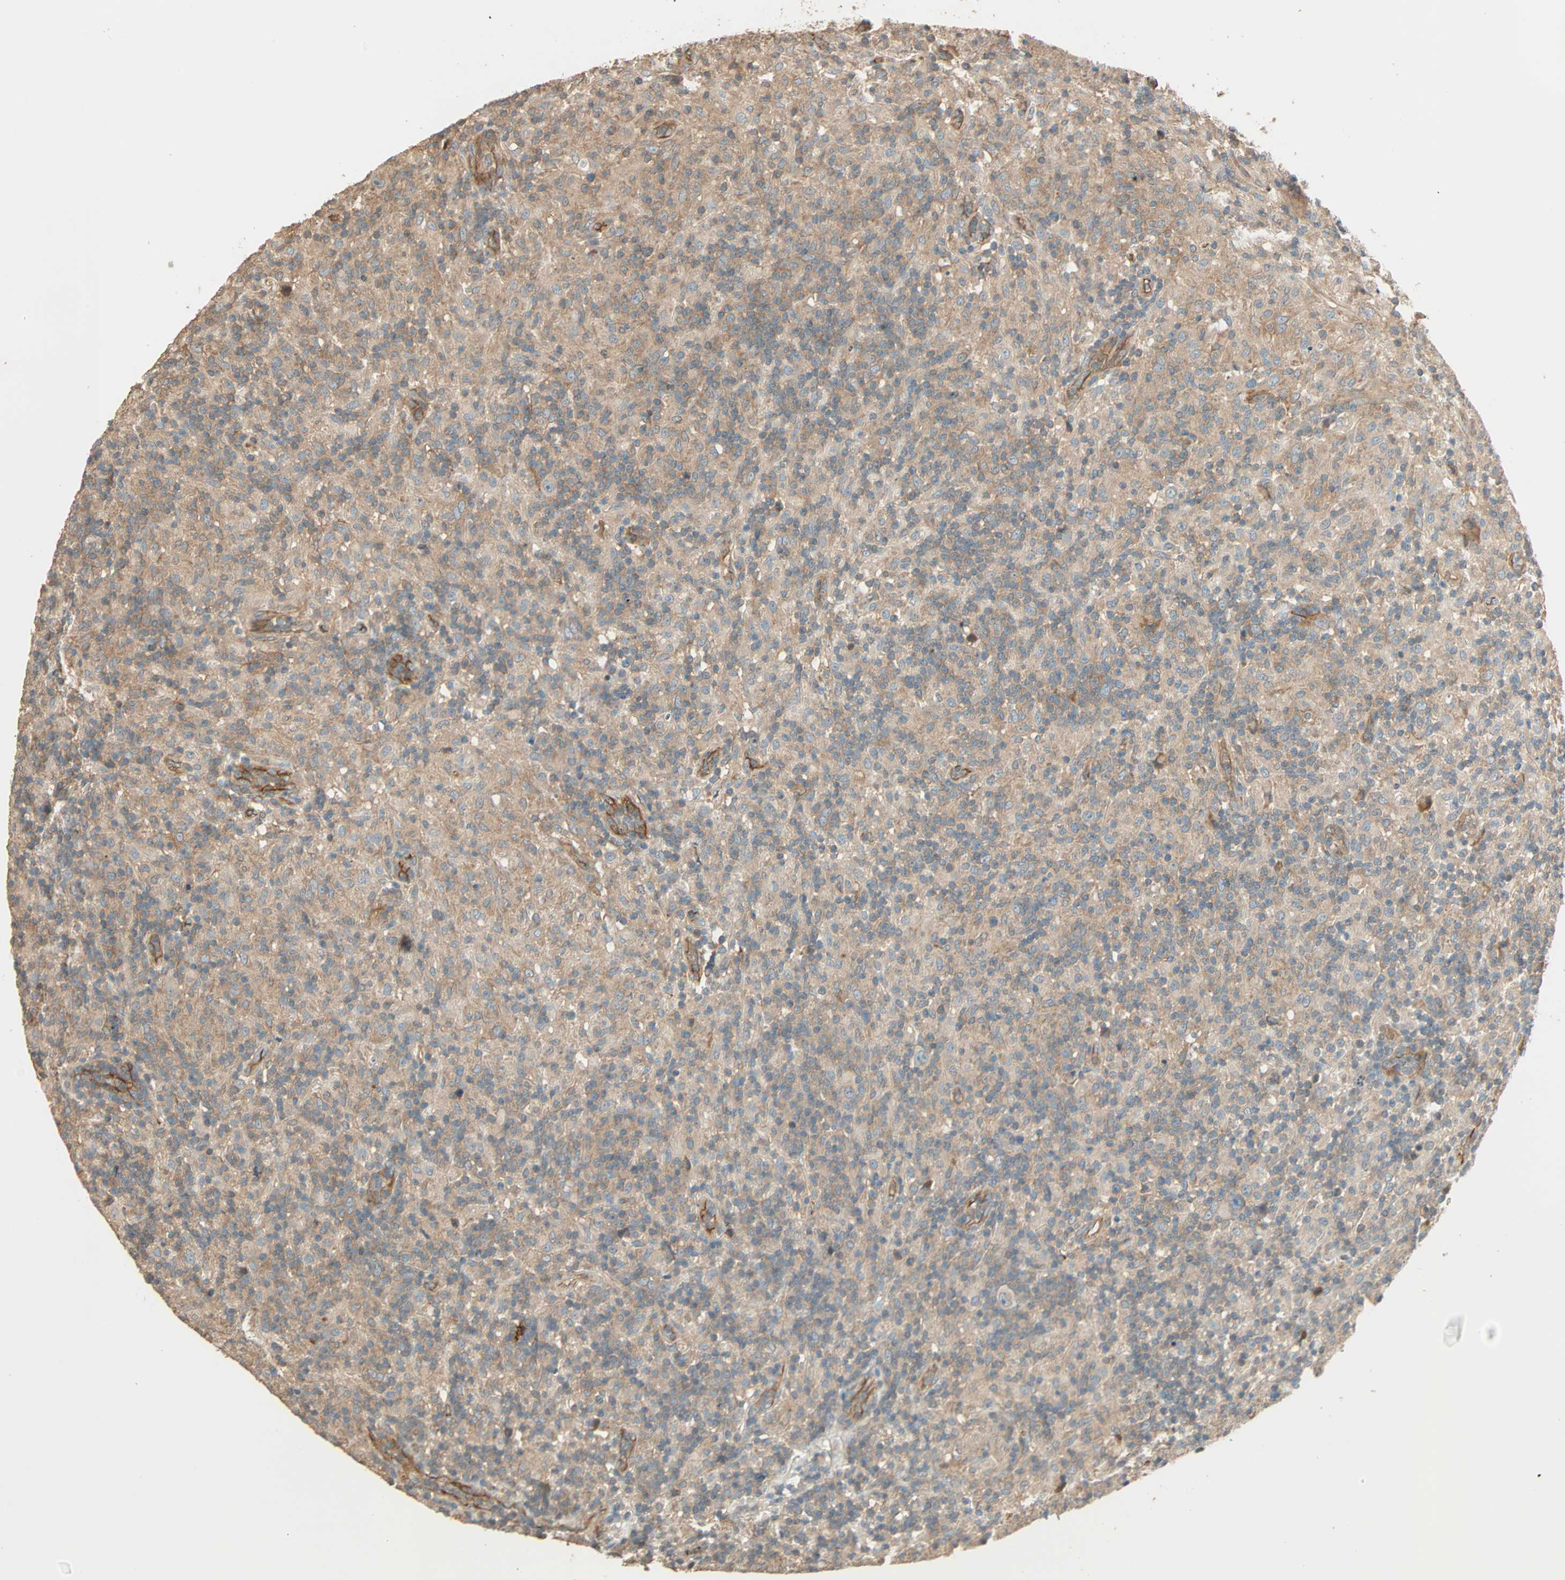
{"staining": {"intensity": "weak", "quantity": ">75%", "location": "cytoplasmic/membranous"}, "tissue": "lymphoma", "cell_type": "Tumor cells", "image_type": "cancer", "snomed": [{"axis": "morphology", "description": "Hodgkin's disease, NOS"}, {"axis": "topography", "description": "Lymph node"}], "caption": "Tumor cells exhibit low levels of weak cytoplasmic/membranous positivity in about >75% of cells in human Hodgkin's disease. (Brightfield microscopy of DAB IHC at high magnification).", "gene": "GALK1", "patient": {"sex": "male", "age": 70}}